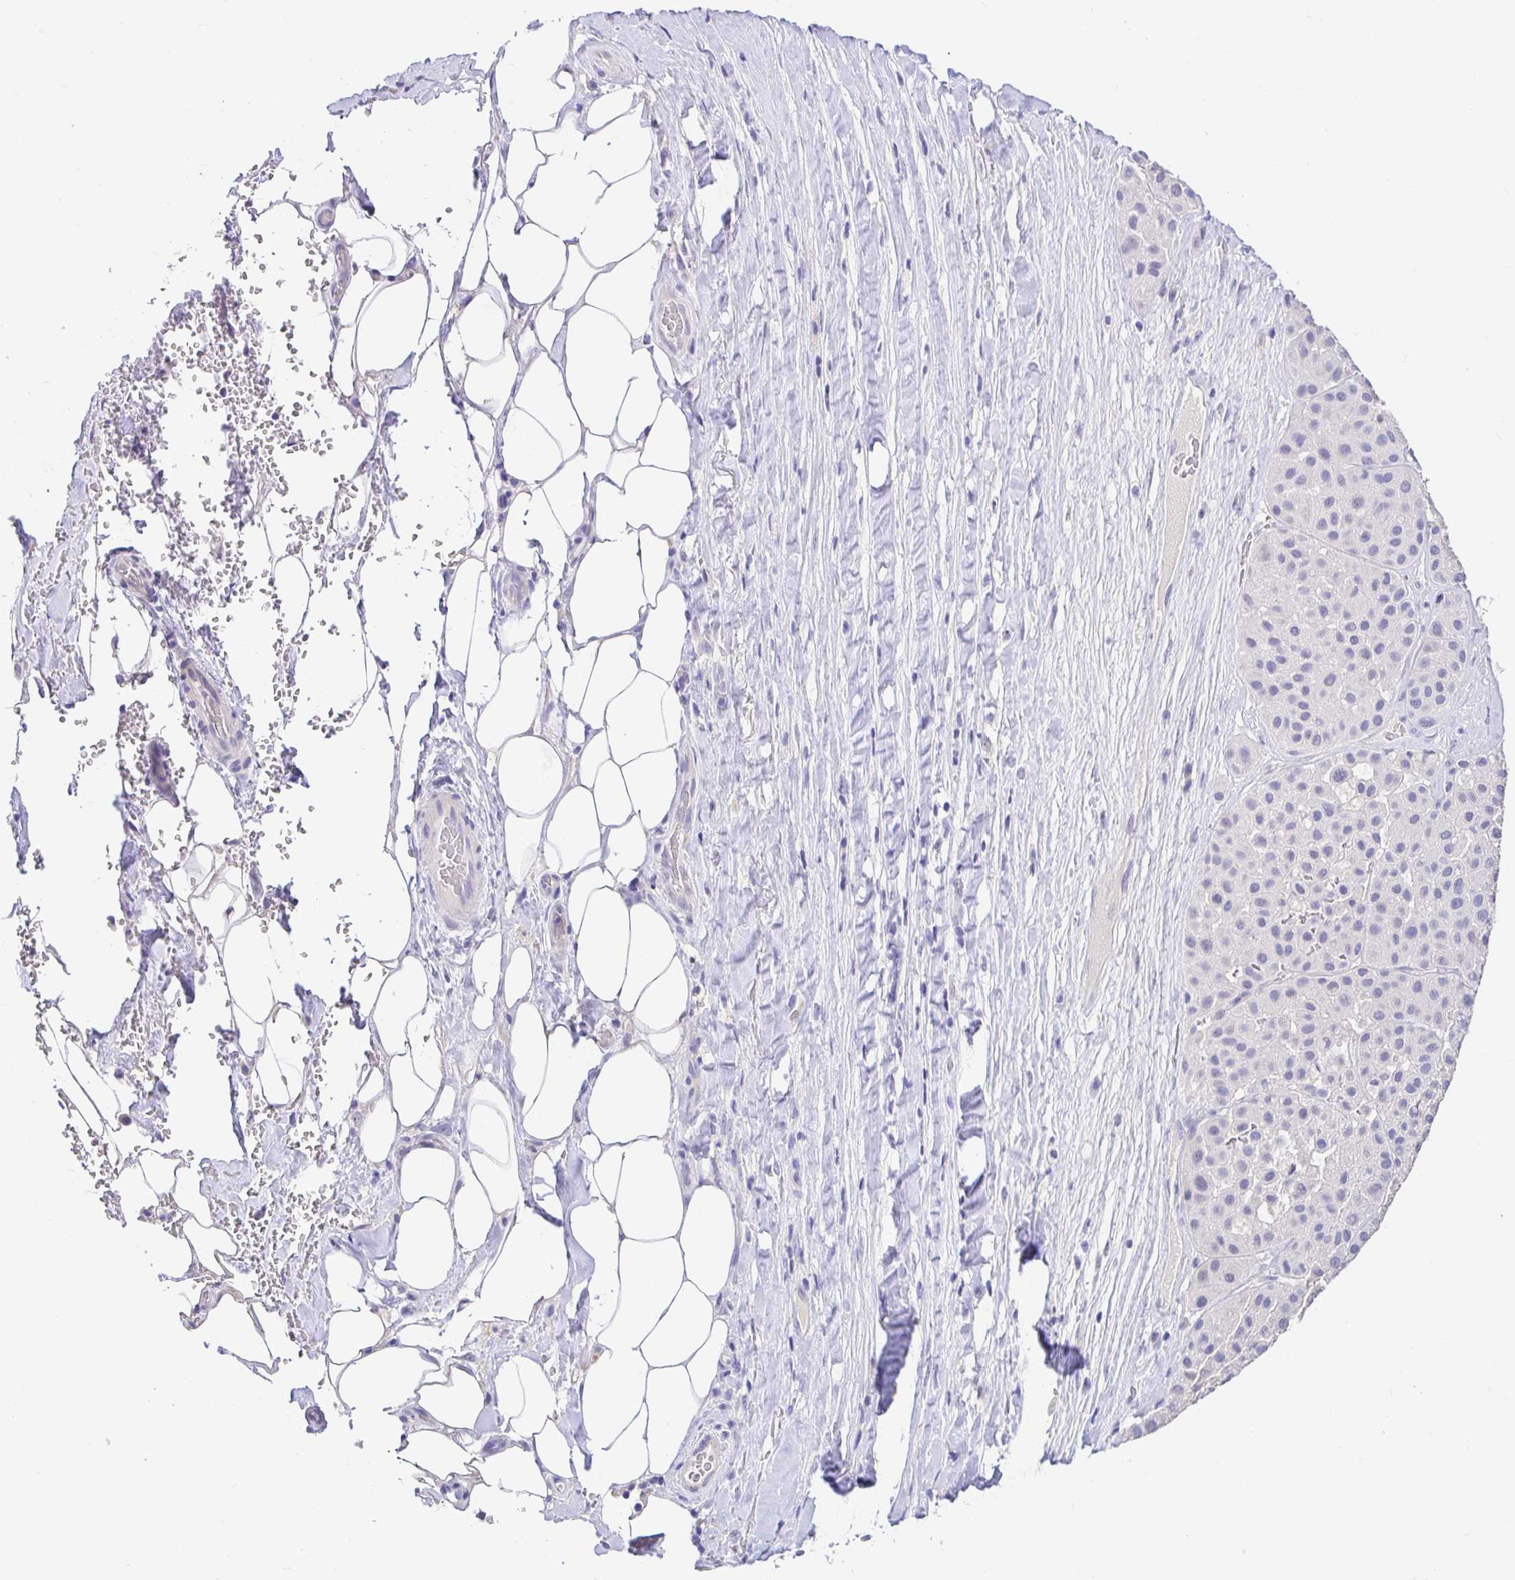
{"staining": {"intensity": "negative", "quantity": "none", "location": "none"}, "tissue": "melanoma", "cell_type": "Tumor cells", "image_type": "cancer", "snomed": [{"axis": "morphology", "description": "Malignant melanoma, Metastatic site"}, {"axis": "topography", "description": "Smooth muscle"}], "caption": "A high-resolution histopathology image shows IHC staining of malignant melanoma (metastatic site), which reveals no significant positivity in tumor cells.", "gene": "CDO1", "patient": {"sex": "male", "age": 41}}